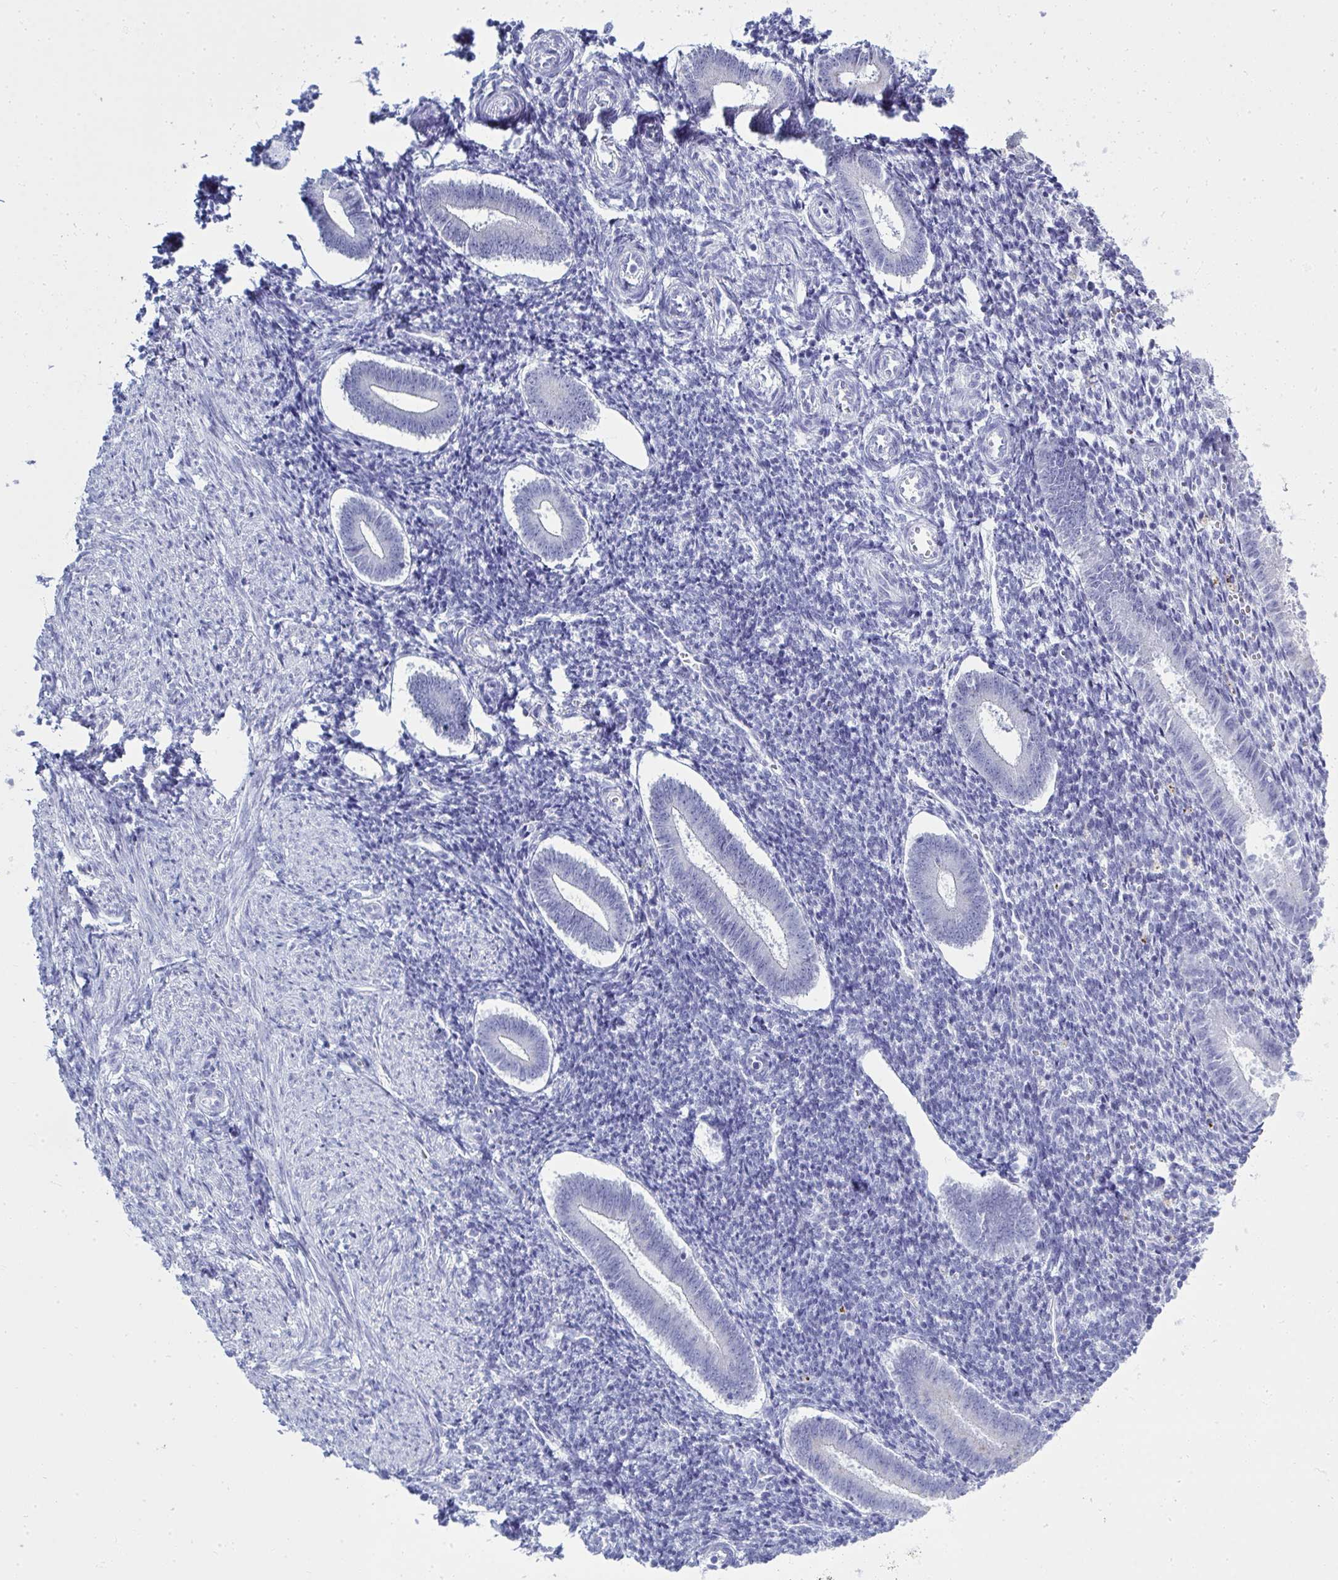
{"staining": {"intensity": "negative", "quantity": "none", "location": "none"}, "tissue": "endometrium", "cell_type": "Cells in endometrial stroma", "image_type": "normal", "snomed": [{"axis": "morphology", "description": "Normal tissue, NOS"}, {"axis": "topography", "description": "Endometrium"}], "caption": "Immunohistochemical staining of normal human endometrium reveals no significant positivity in cells in endometrial stroma.", "gene": "QDPR", "patient": {"sex": "female", "age": 25}}